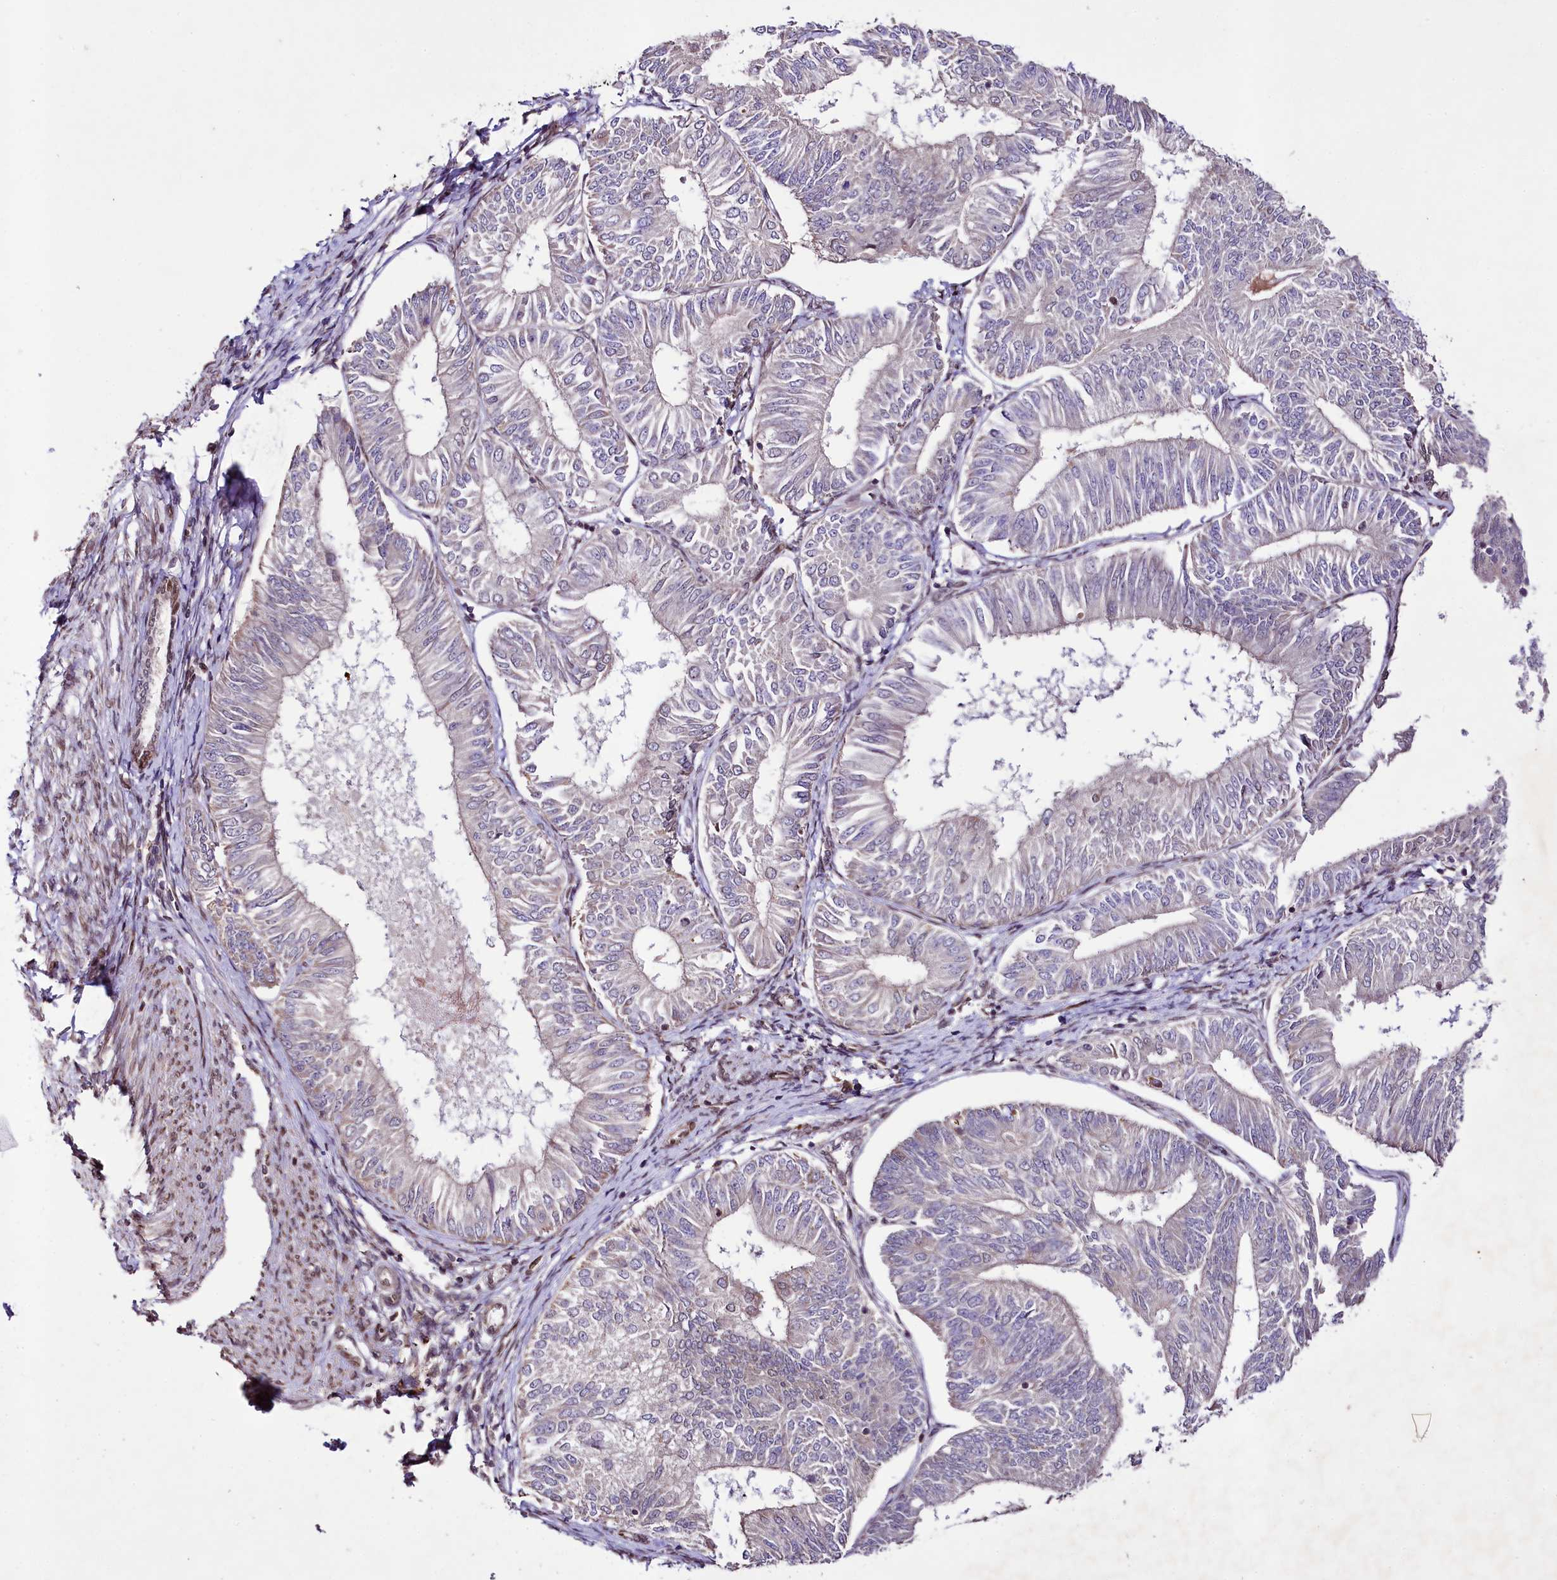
{"staining": {"intensity": "negative", "quantity": "none", "location": "none"}, "tissue": "endometrial cancer", "cell_type": "Tumor cells", "image_type": "cancer", "snomed": [{"axis": "morphology", "description": "Adenocarcinoma, NOS"}, {"axis": "topography", "description": "Endometrium"}], "caption": "Histopathology image shows no significant protein staining in tumor cells of endometrial adenocarcinoma.", "gene": "ZNF226", "patient": {"sex": "female", "age": 58}}